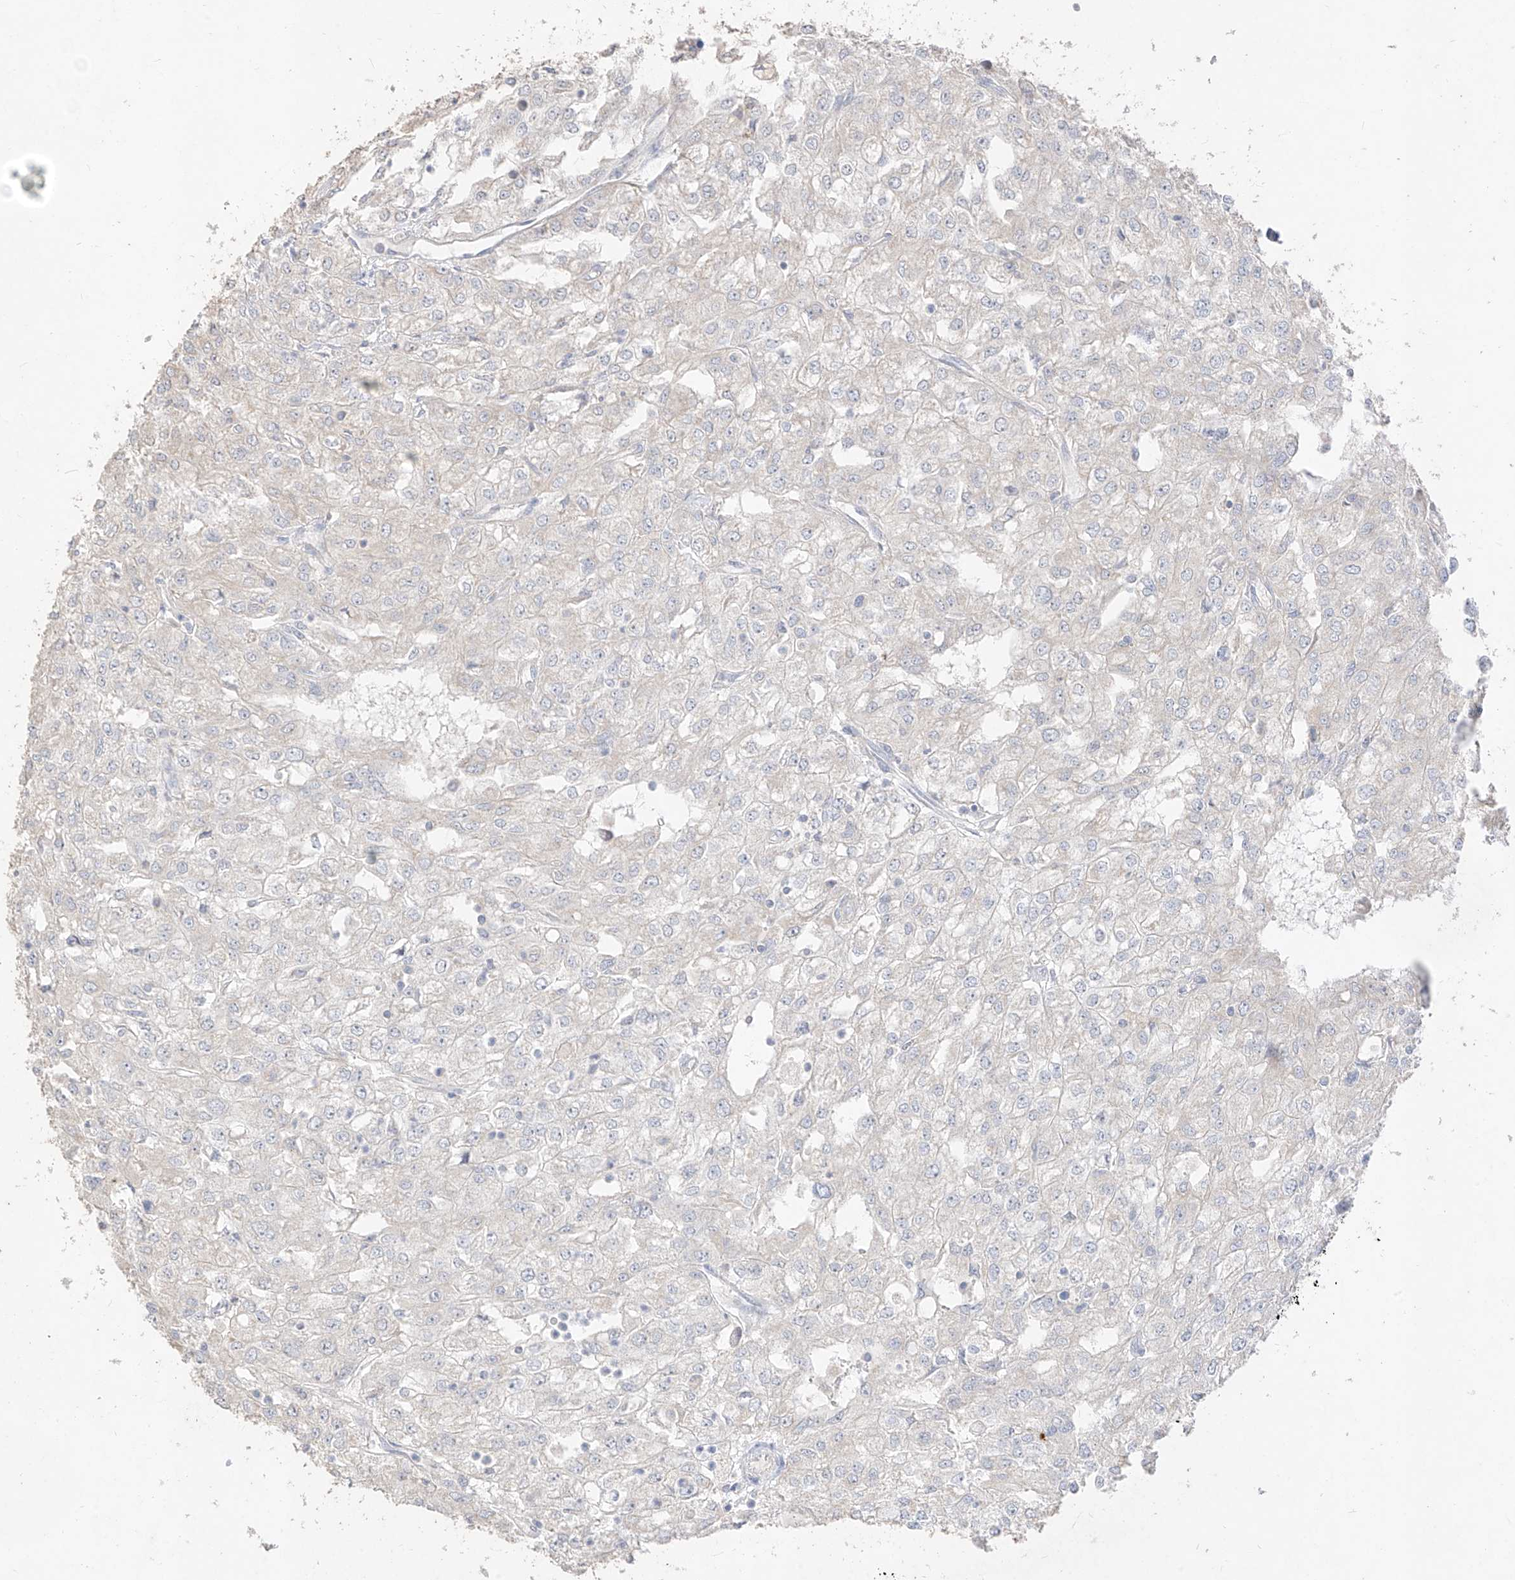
{"staining": {"intensity": "negative", "quantity": "none", "location": "none"}, "tissue": "renal cancer", "cell_type": "Tumor cells", "image_type": "cancer", "snomed": [{"axis": "morphology", "description": "Adenocarcinoma, NOS"}, {"axis": "topography", "description": "Kidney"}], "caption": "An immunohistochemistry (IHC) histopathology image of adenocarcinoma (renal) is shown. There is no staining in tumor cells of adenocarcinoma (renal).", "gene": "ZZEF1", "patient": {"sex": "female", "age": 54}}